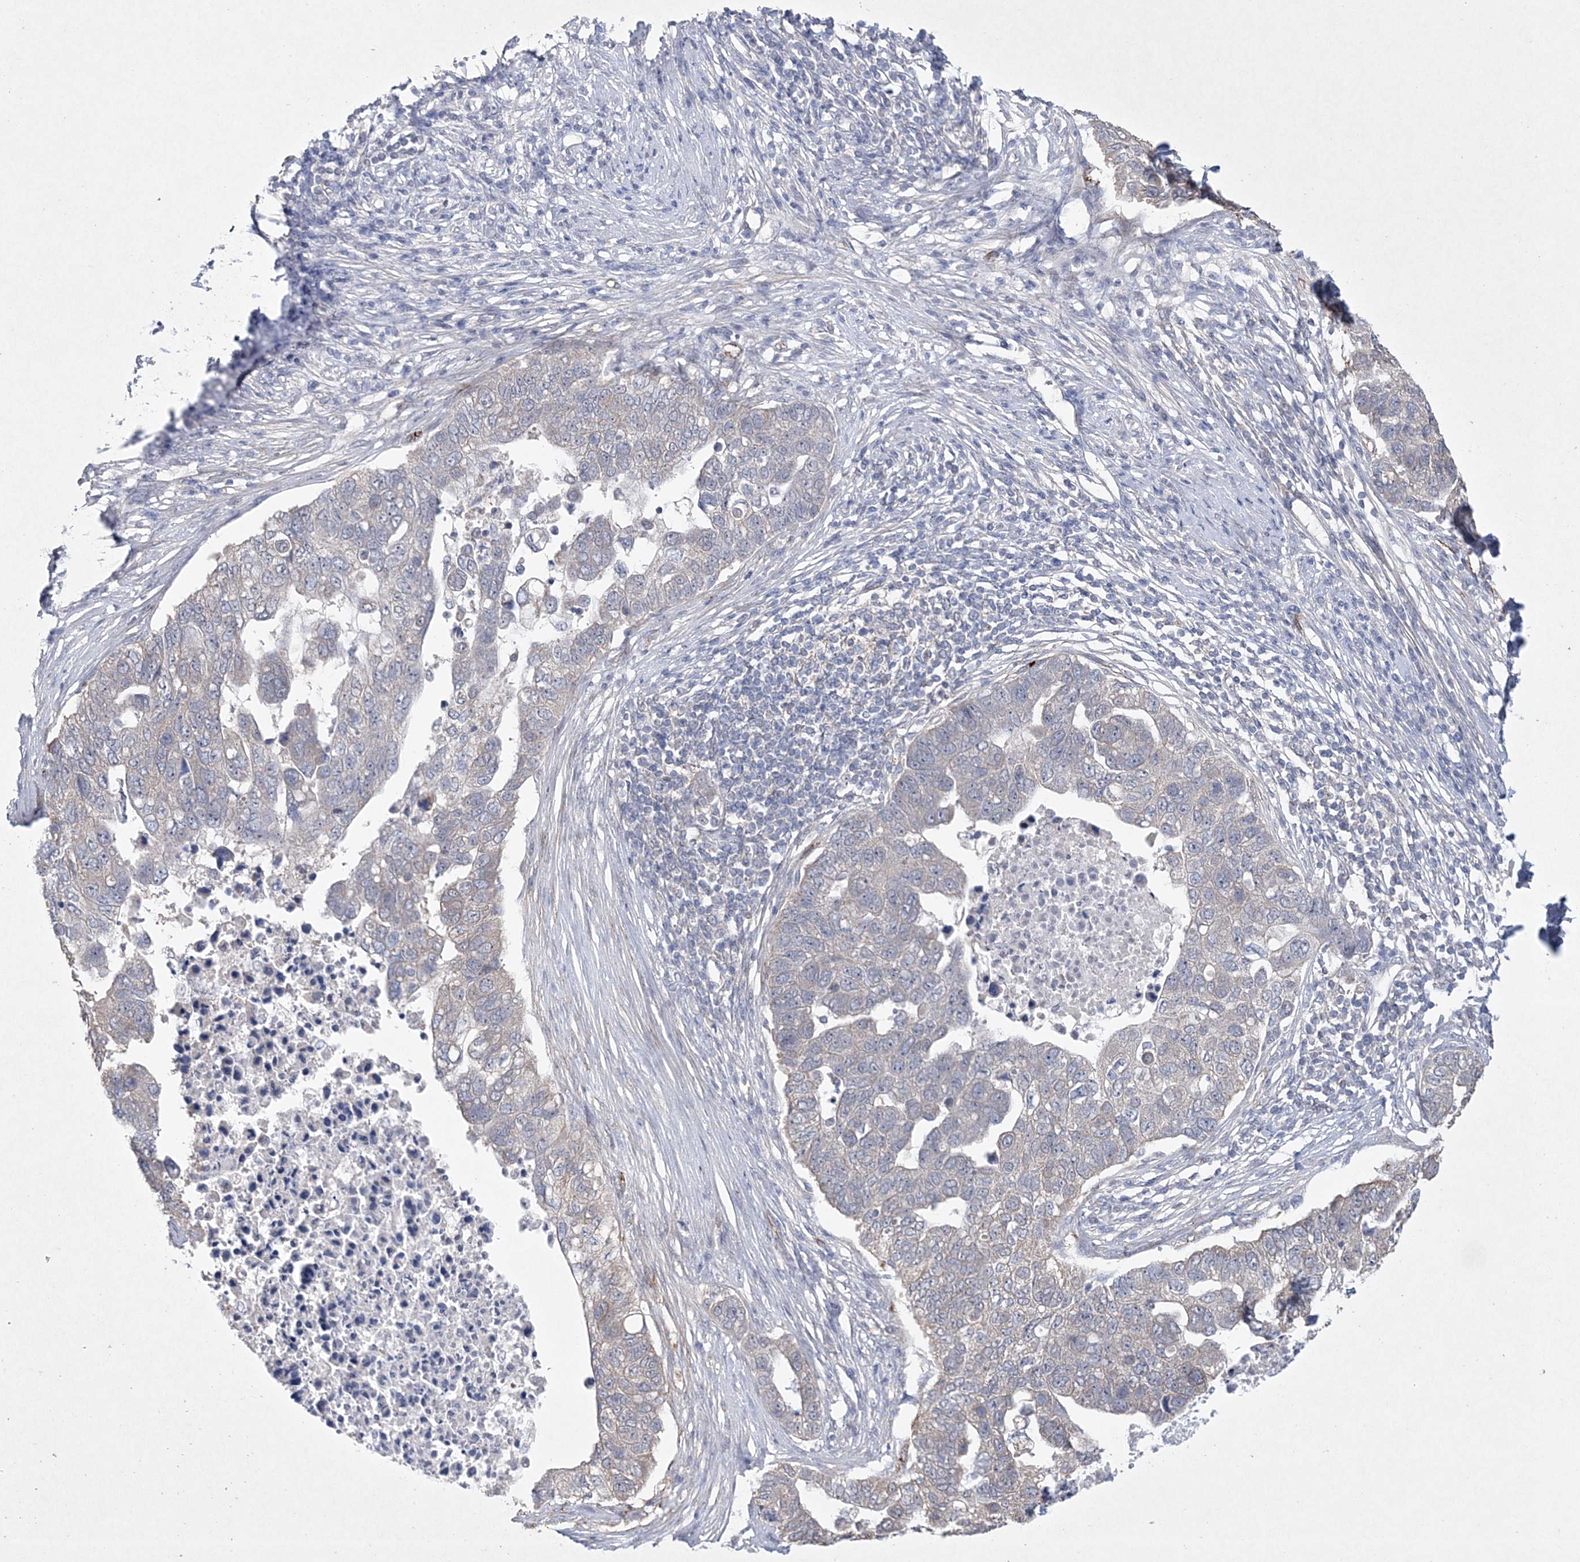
{"staining": {"intensity": "negative", "quantity": "none", "location": "none"}, "tissue": "pancreatic cancer", "cell_type": "Tumor cells", "image_type": "cancer", "snomed": [{"axis": "morphology", "description": "Adenocarcinoma, NOS"}, {"axis": "topography", "description": "Pancreas"}], "caption": "The image demonstrates no staining of tumor cells in adenocarcinoma (pancreatic).", "gene": "DPCD", "patient": {"sex": "female", "age": 61}}